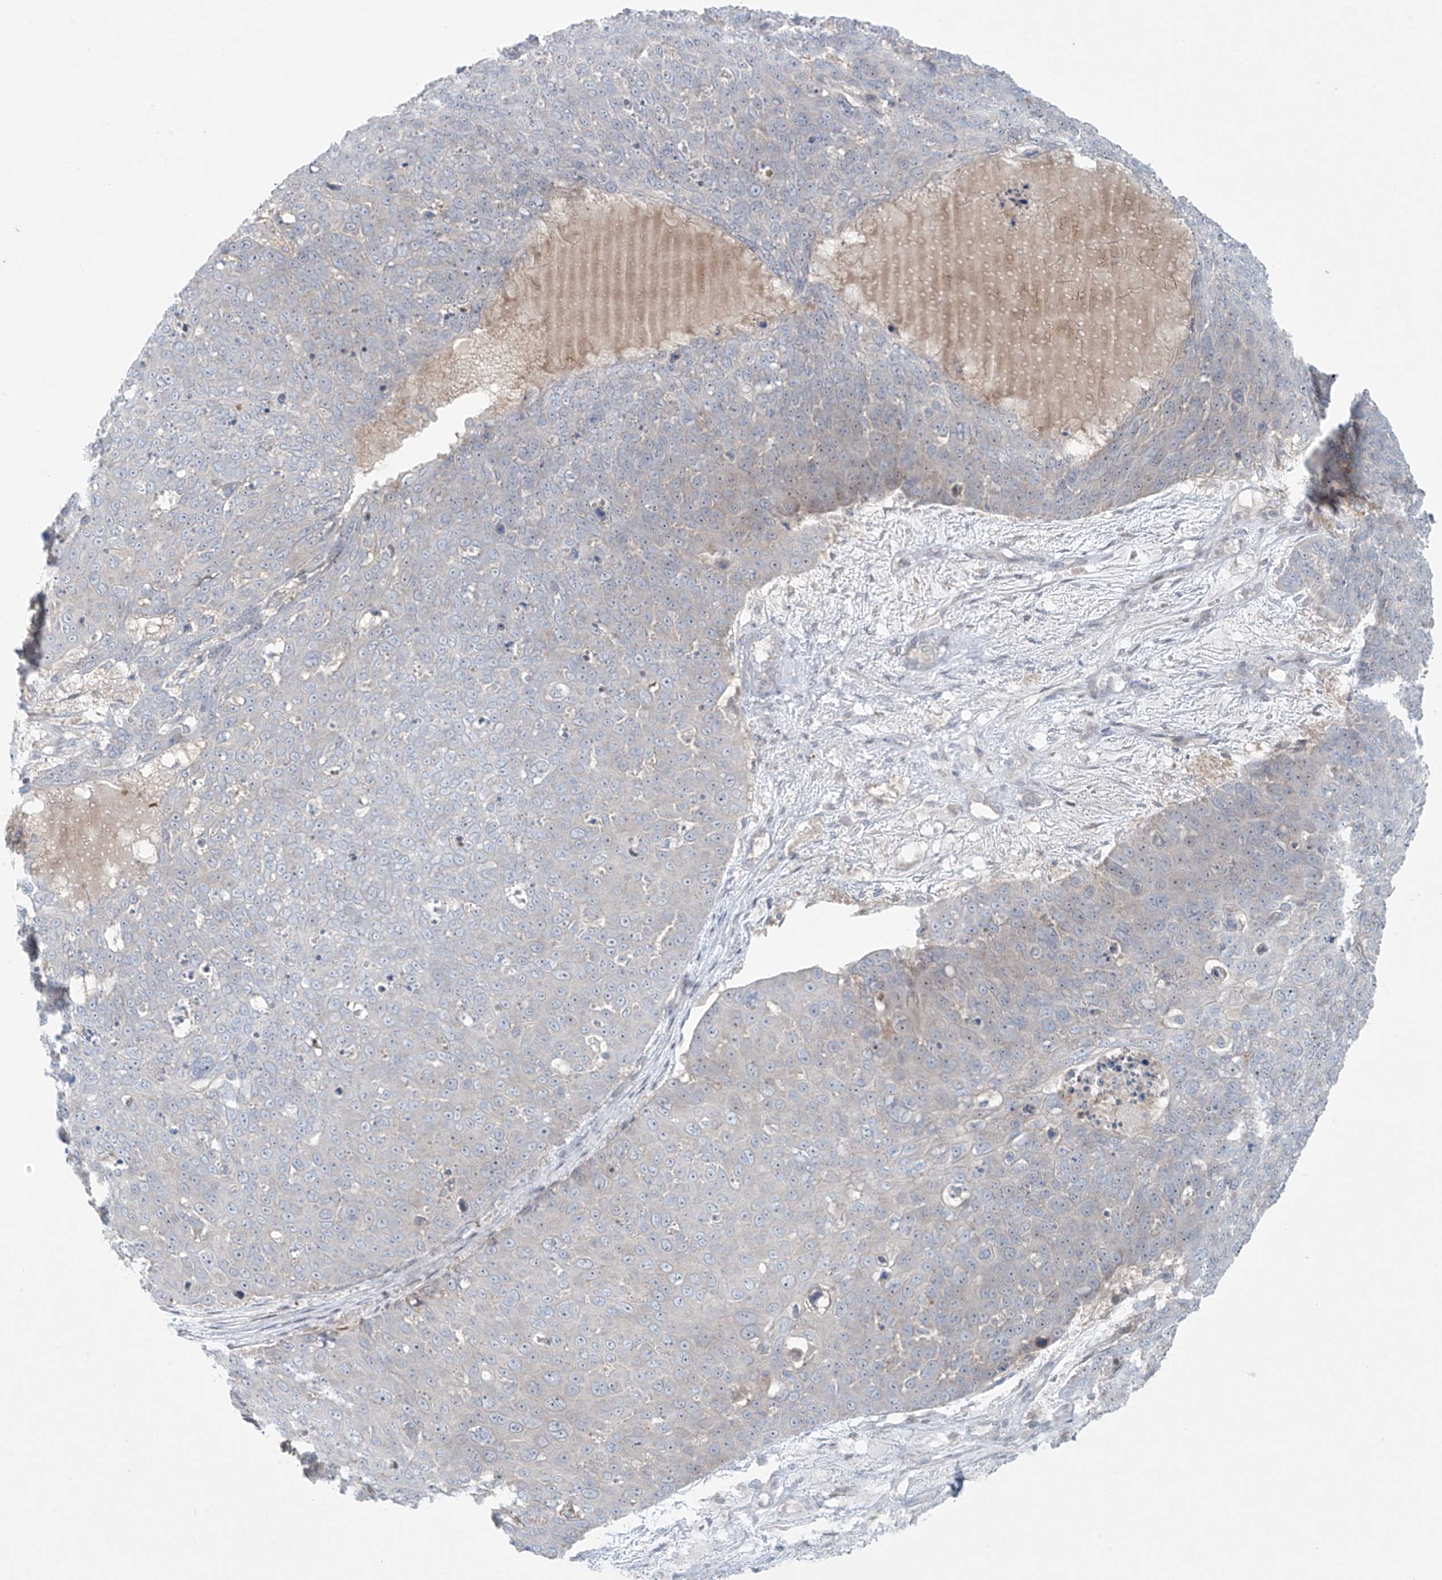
{"staining": {"intensity": "negative", "quantity": "none", "location": "none"}, "tissue": "skin cancer", "cell_type": "Tumor cells", "image_type": "cancer", "snomed": [{"axis": "morphology", "description": "Squamous cell carcinoma, NOS"}, {"axis": "topography", "description": "Skin"}], "caption": "Immunohistochemical staining of human skin cancer shows no significant positivity in tumor cells. (Immunohistochemistry (ihc), brightfield microscopy, high magnification).", "gene": "PPAT", "patient": {"sex": "male", "age": 71}}